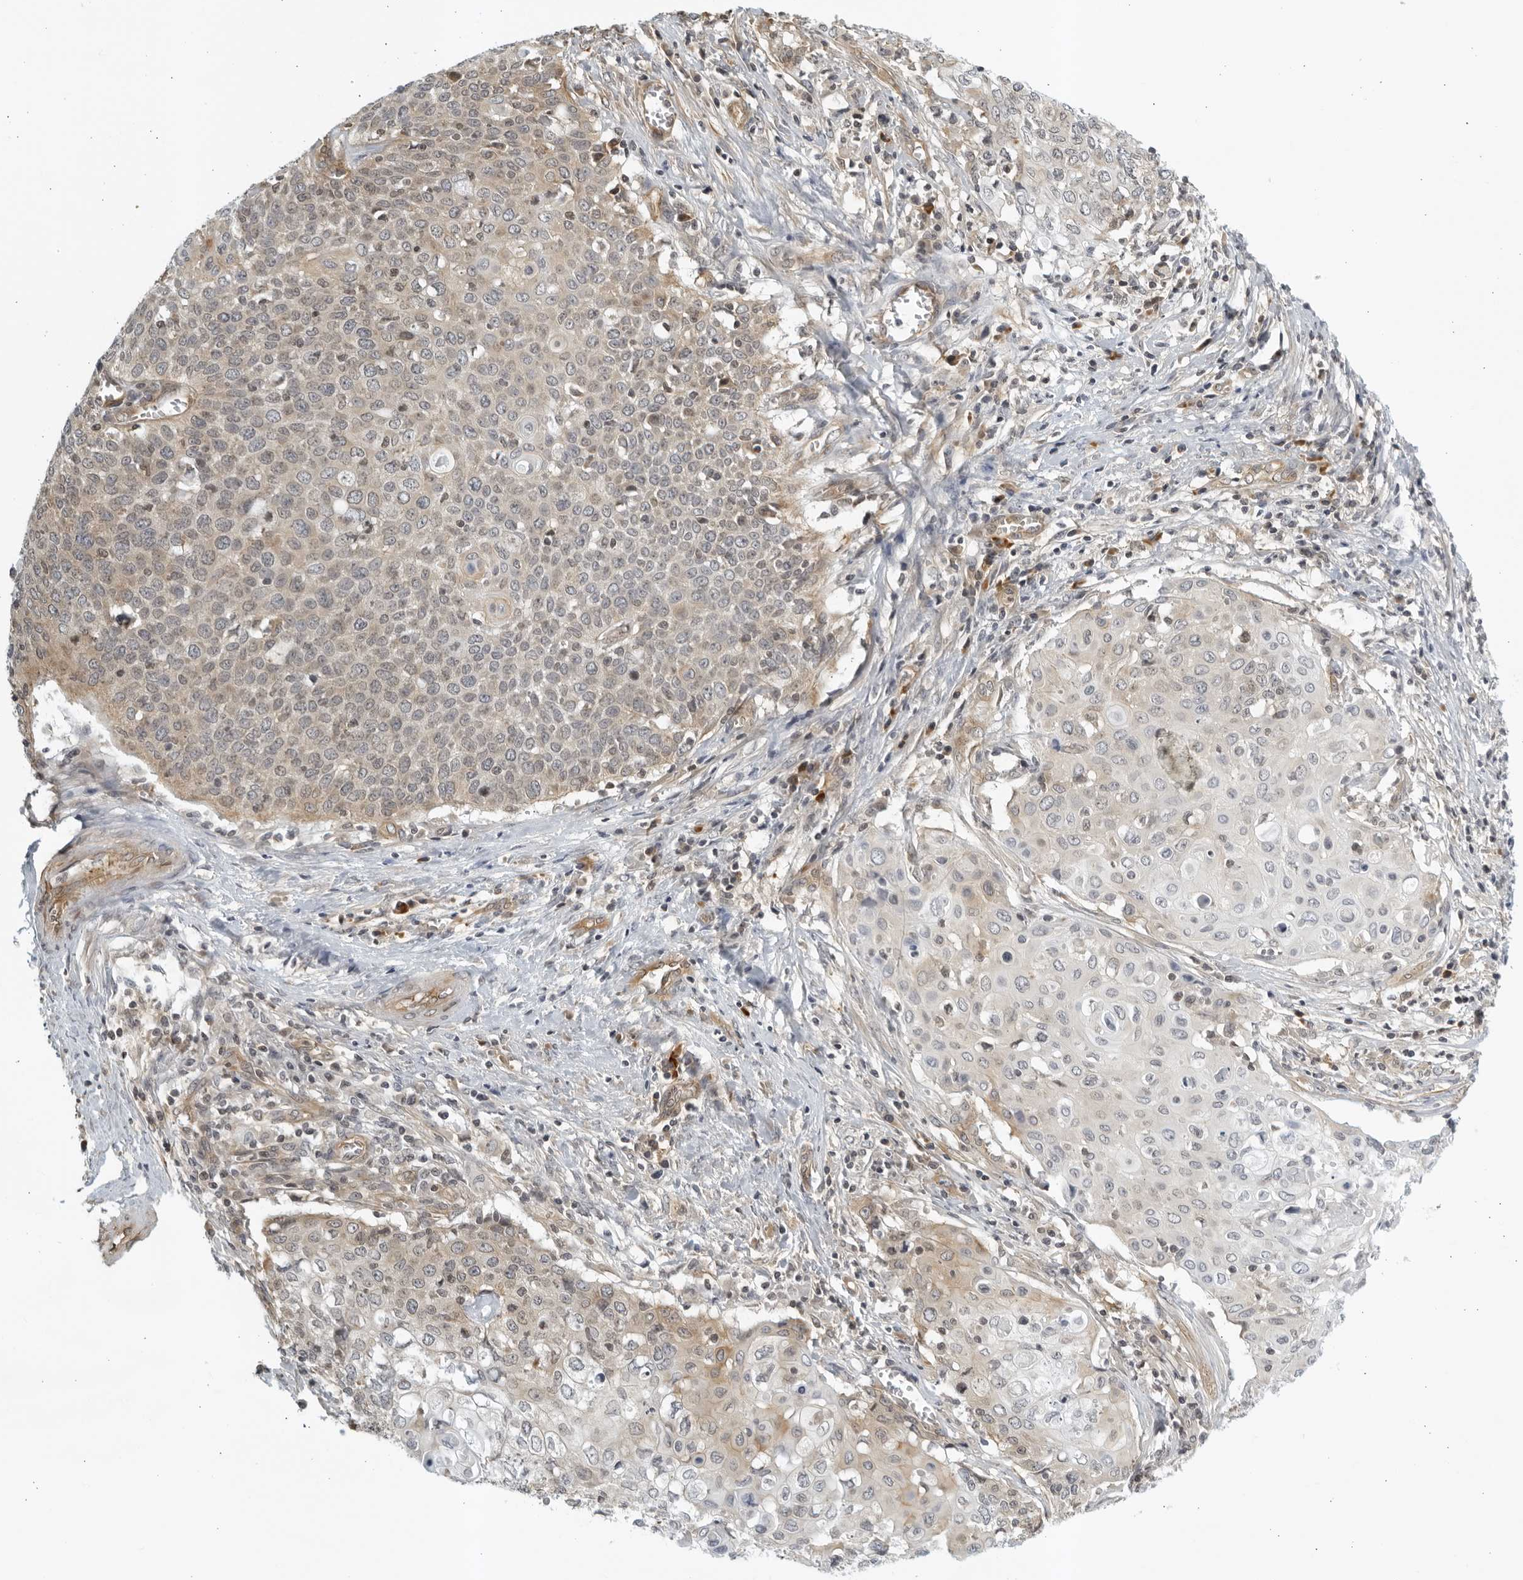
{"staining": {"intensity": "weak", "quantity": "25%-75%", "location": "cytoplasmic/membranous"}, "tissue": "cervical cancer", "cell_type": "Tumor cells", "image_type": "cancer", "snomed": [{"axis": "morphology", "description": "Squamous cell carcinoma, NOS"}, {"axis": "topography", "description": "Cervix"}], "caption": "There is low levels of weak cytoplasmic/membranous staining in tumor cells of squamous cell carcinoma (cervical), as demonstrated by immunohistochemical staining (brown color).", "gene": "SERTAD4", "patient": {"sex": "female", "age": 39}}